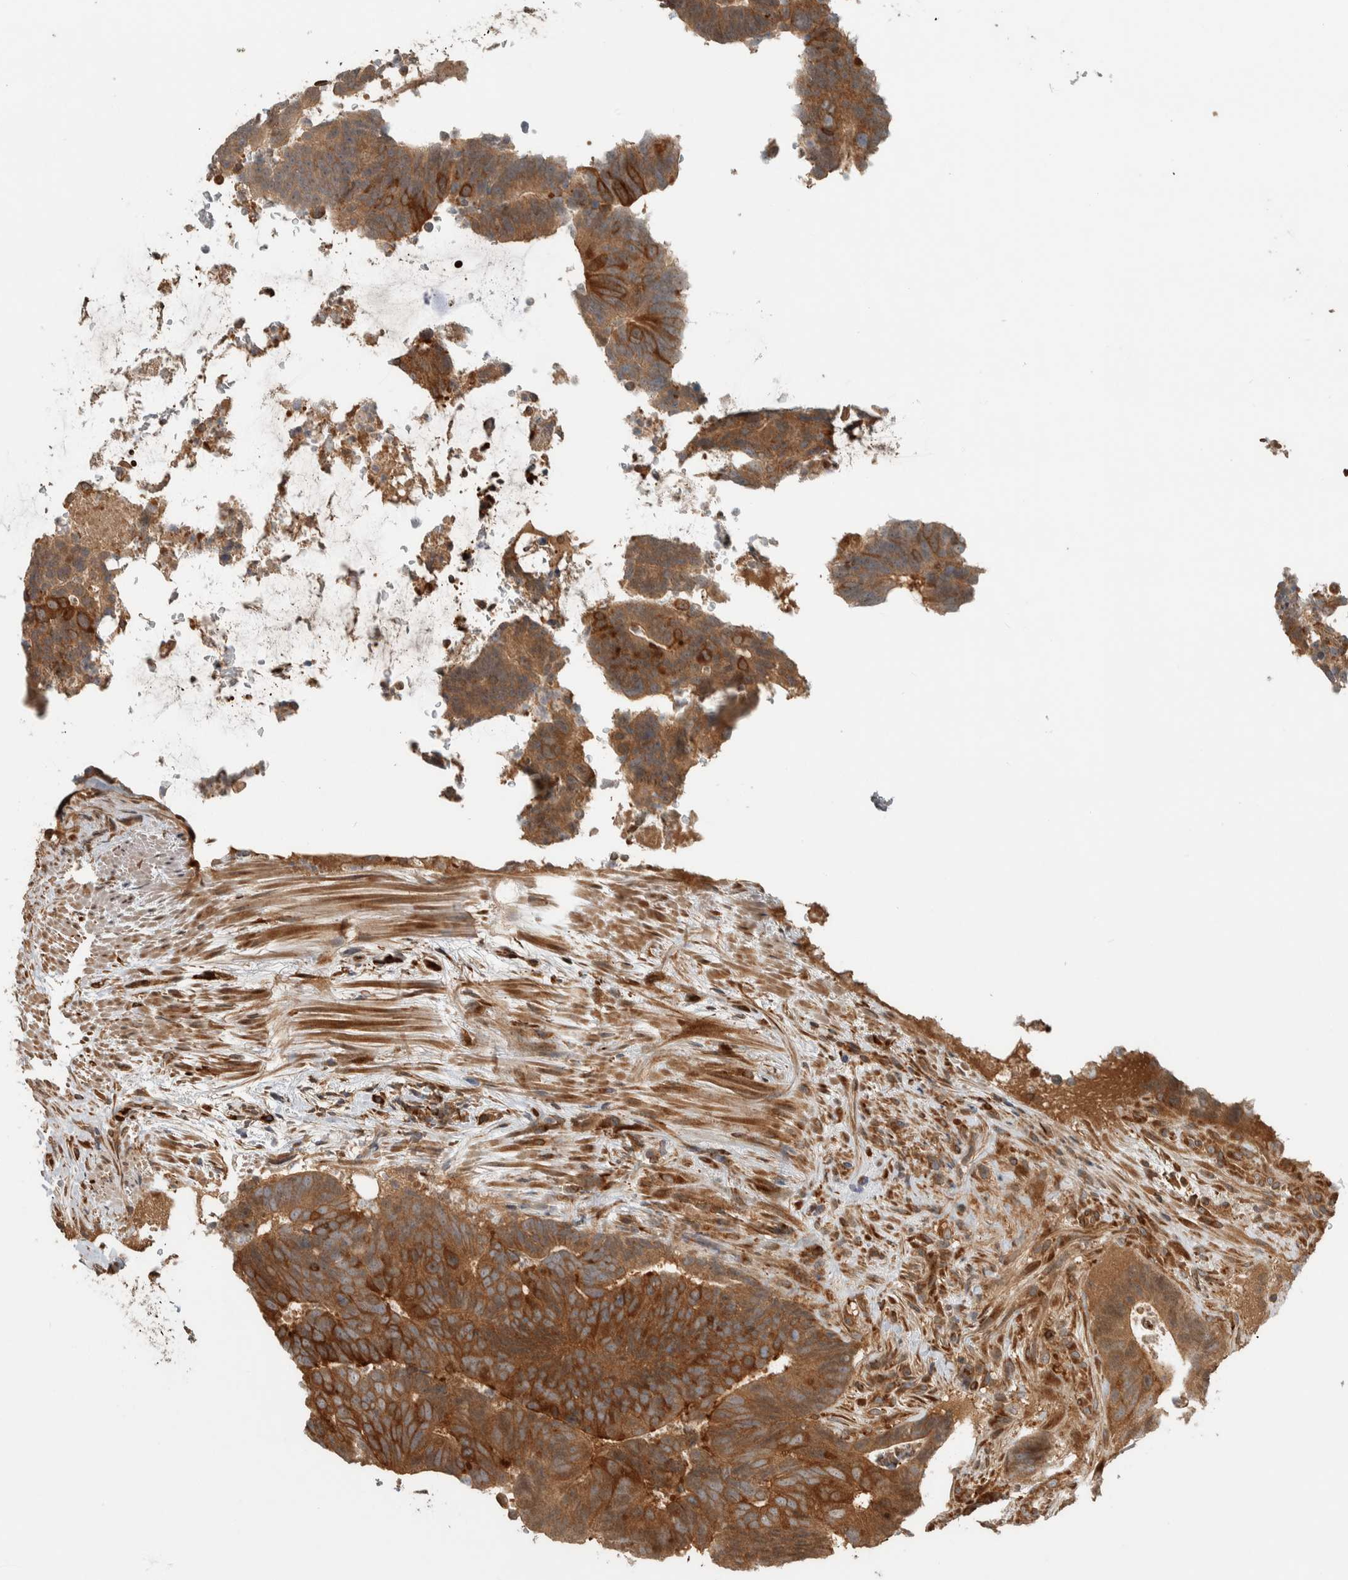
{"staining": {"intensity": "strong", "quantity": ">75%", "location": "cytoplasmic/membranous"}, "tissue": "colorectal cancer", "cell_type": "Tumor cells", "image_type": "cancer", "snomed": [{"axis": "morphology", "description": "Adenocarcinoma, NOS"}, {"axis": "topography", "description": "Colon"}], "caption": "Immunohistochemistry staining of colorectal adenocarcinoma, which demonstrates high levels of strong cytoplasmic/membranous expression in approximately >75% of tumor cells indicating strong cytoplasmic/membranous protein staining. The staining was performed using DAB (3,3'-diaminobenzidine) (brown) for protein detection and nuclei were counterstained in hematoxylin (blue).", "gene": "CNTROB", "patient": {"sex": "male", "age": 56}}